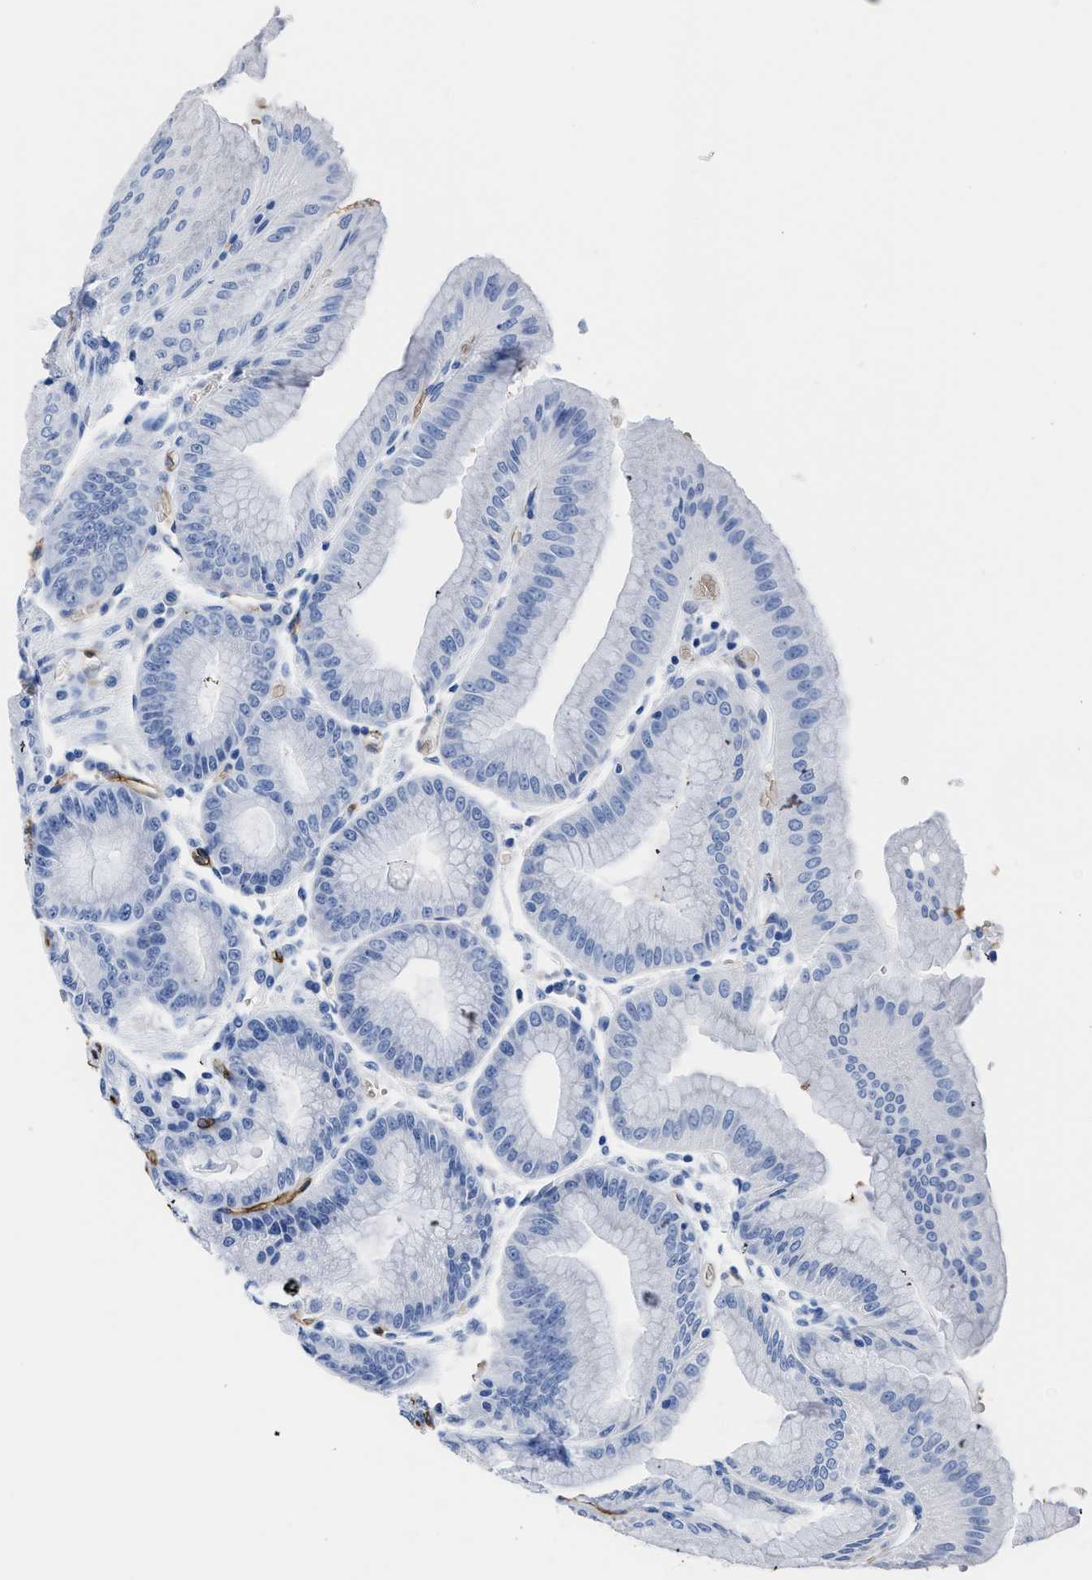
{"staining": {"intensity": "negative", "quantity": "none", "location": "none"}, "tissue": "stomach", "cell_type": "Glandular cells", "image_type": "normal", "snomed": [{"axis": "morphology", "description": "Normal tissue, NOS"}, {"axis": "topography", "description": "Stomach, lower"}], "caption": "A micrograph of stomach stained for a protein exhibits no brown staining in glandular cells.", "gene": "AQP1", "patient": {"sex": "male", "age": 71}}